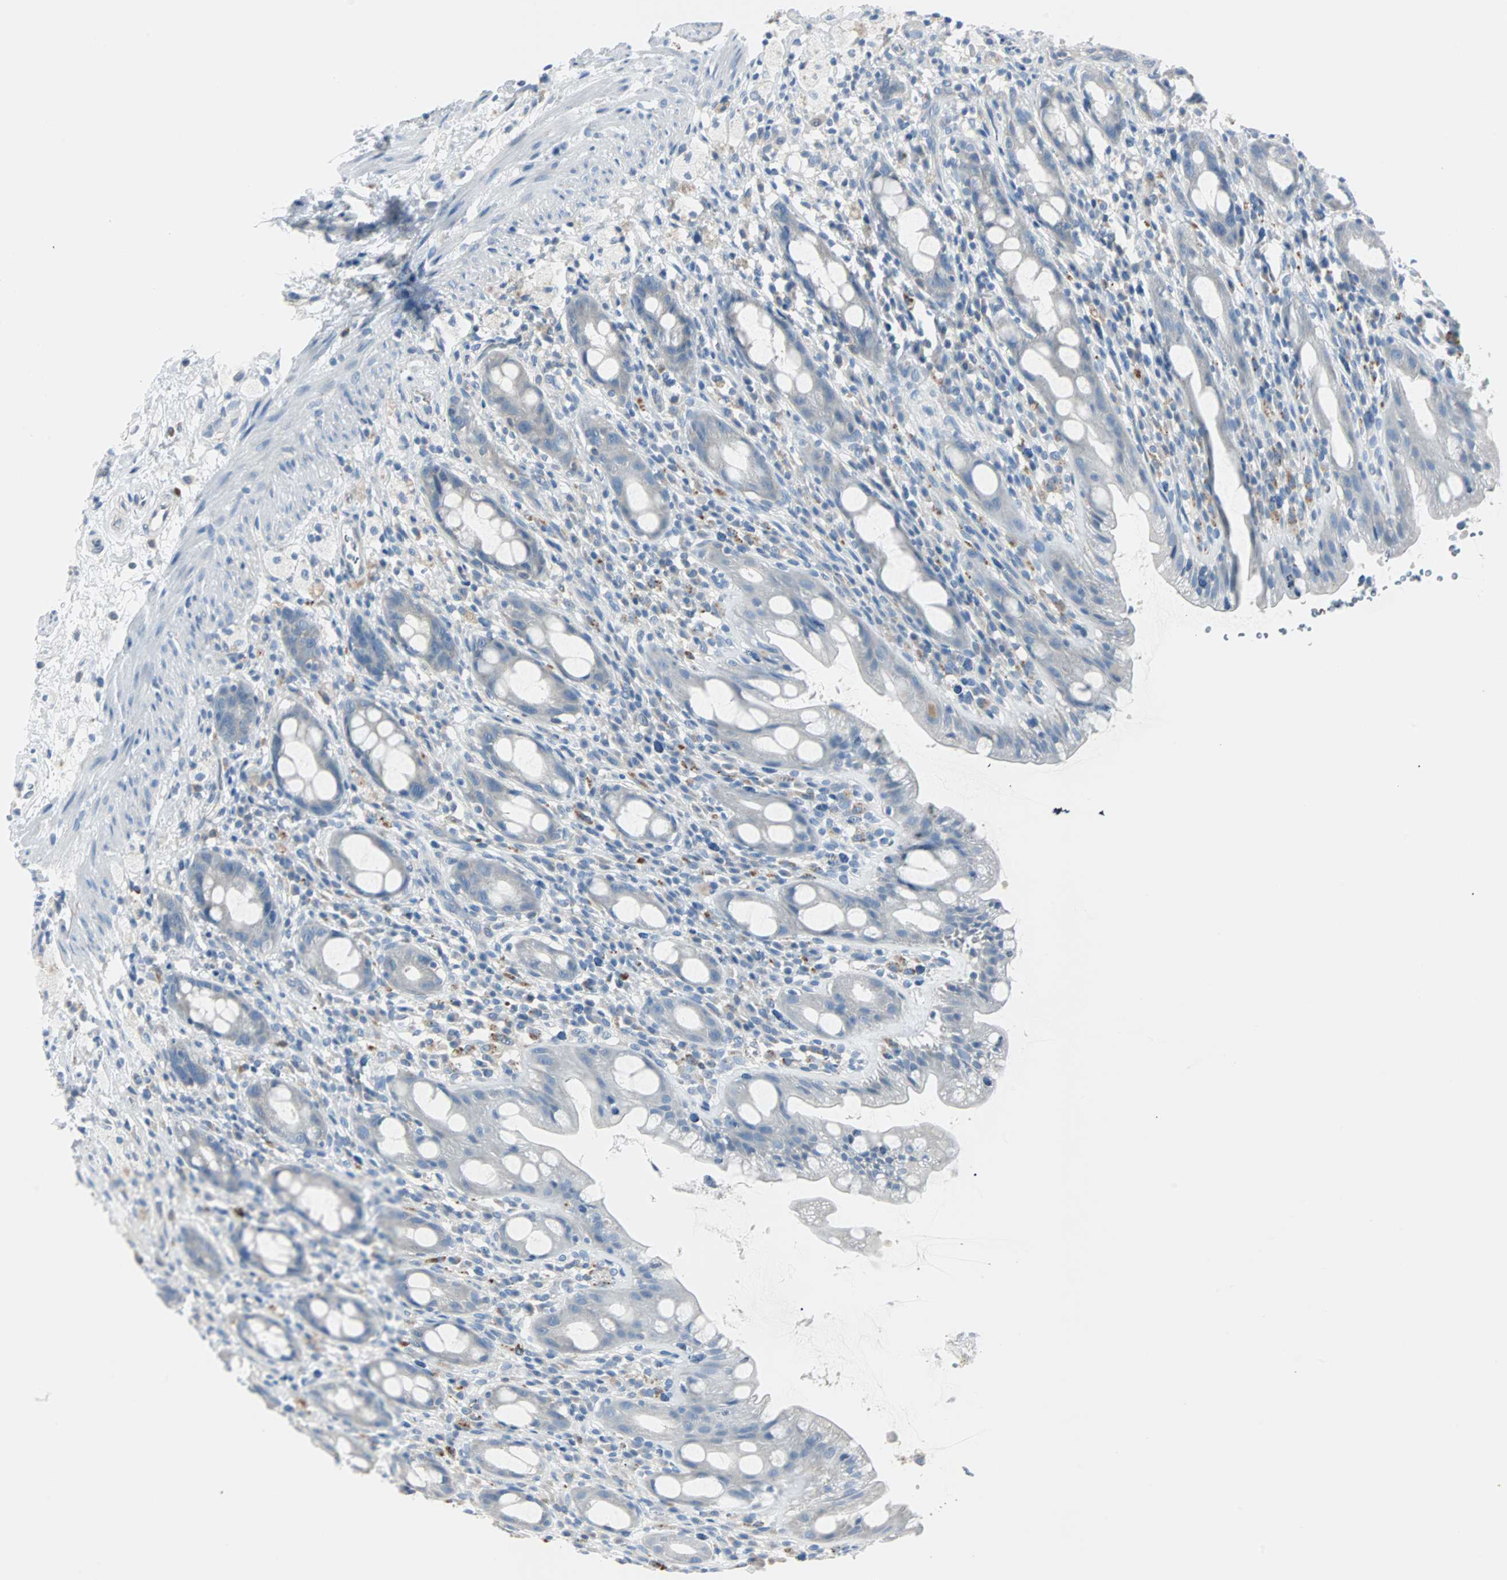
{"staining": {"intensity": "negative", "quantity": "none", "location": "none"}, "tissue": "rectum", "cell_type": "Glandular cells", "image_type": "normal", "snomed": [{"axis": "morphology", "description": "Normal tissue, NOS"}, {"axis": "topography", "description": "Rectum"}], "caption": "Glandular cells show no significant positivity in unremarkable rectum.", "gene": "RASA1", "patient": {"sex": "male", "age": 44}}